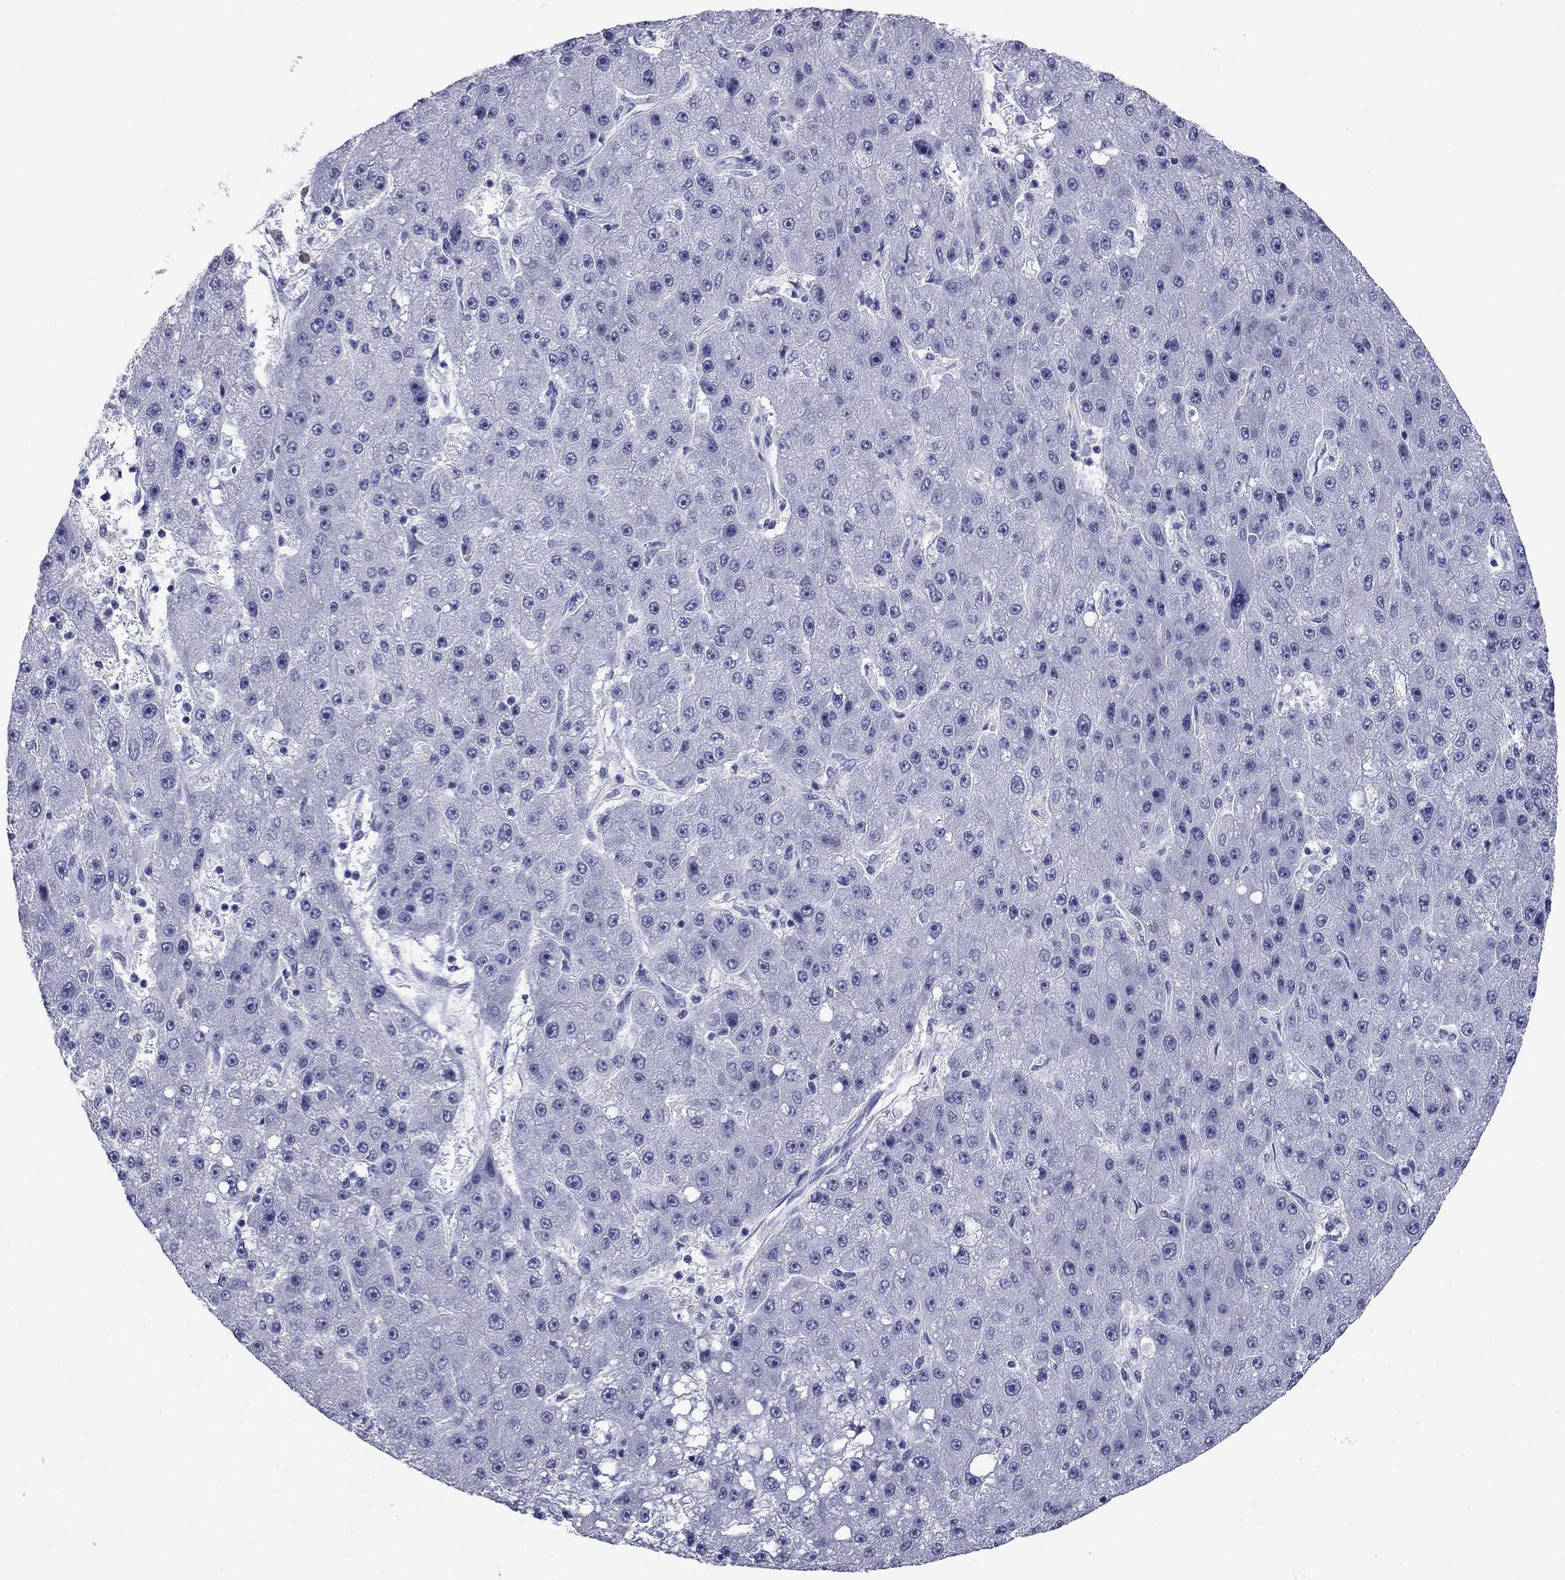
{"staining": {"intensity": "negative", "quantity": "none", "location": "none"}, "tissue": "liver cancer", "cell_type": "Tumor cells", "image_type": "cancer", "snomed": [{"axis": "morphology", "description": "Carcinoma, Hepatocellular, NOS"}, {"axis": "topography", "description": "Liver"}], "caption": "High power microscopy photomicrograph of an immunohistochemistry histopathology image of liver cancer, revealing no significant expression in tumor cells.", "gene": "KCNH1", "patient": {"sex": "male", "age": 67}}